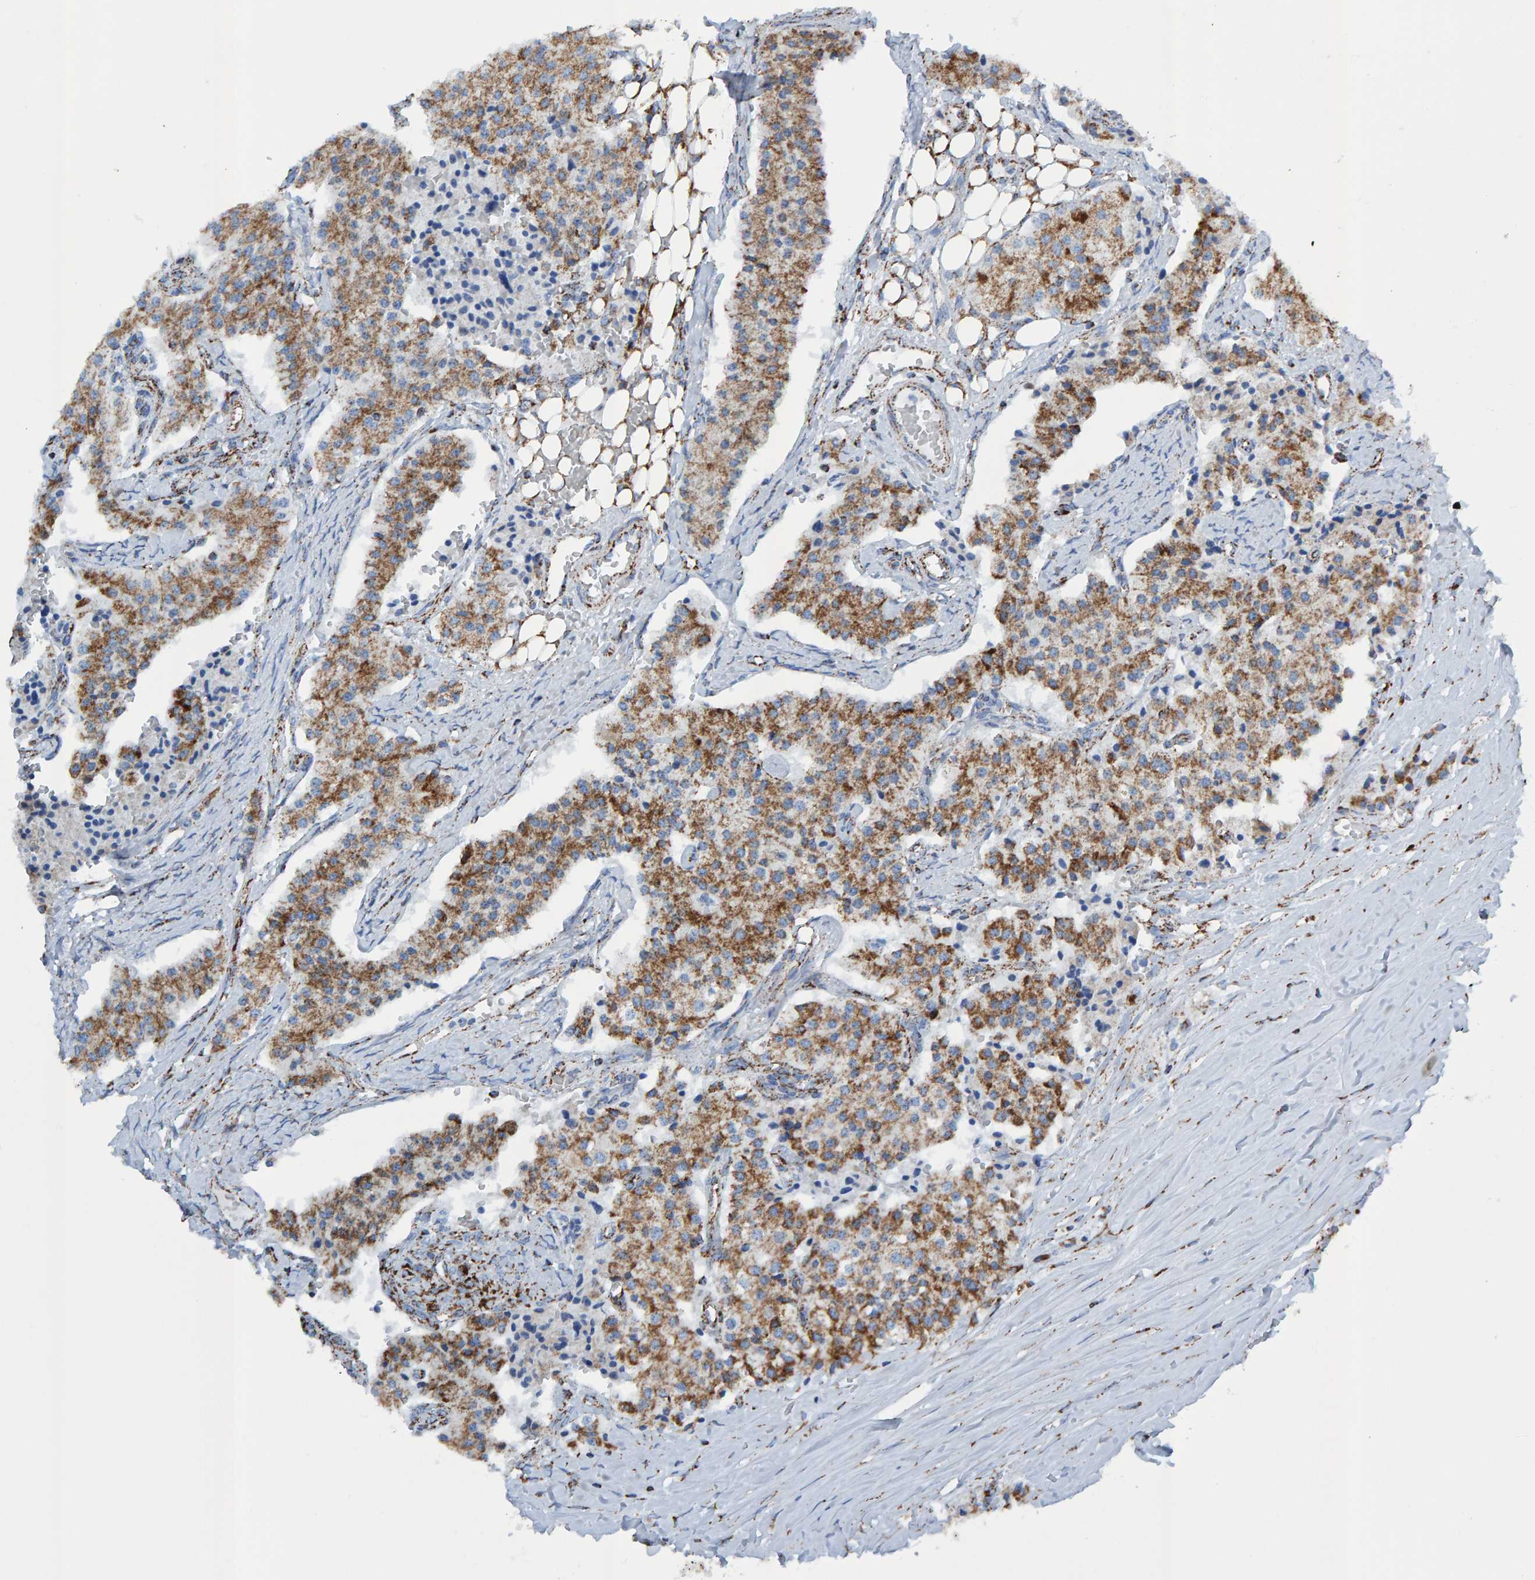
{"staining": {"intensity": "moderate", "quantity": ">75%", "location": "cytoplasmic/membranous"}, "tissue": "carcinoid", "cell_type": "Tumor cells", "image_type": "cancer", "snomed": [{"axis": "morphology", "description": "Carcinoid, malignant, NOS"}, {"axis": "topography", "description": "Colon"}], "caption": "This histopathology image displays IHC staining of human carcinoid, with medium moderate cytoplasmic/membranous positivity in about >75% of tumor cells.", "gene": "ENSG00000262660", "patient": {"sex": "female", "age": 52}}